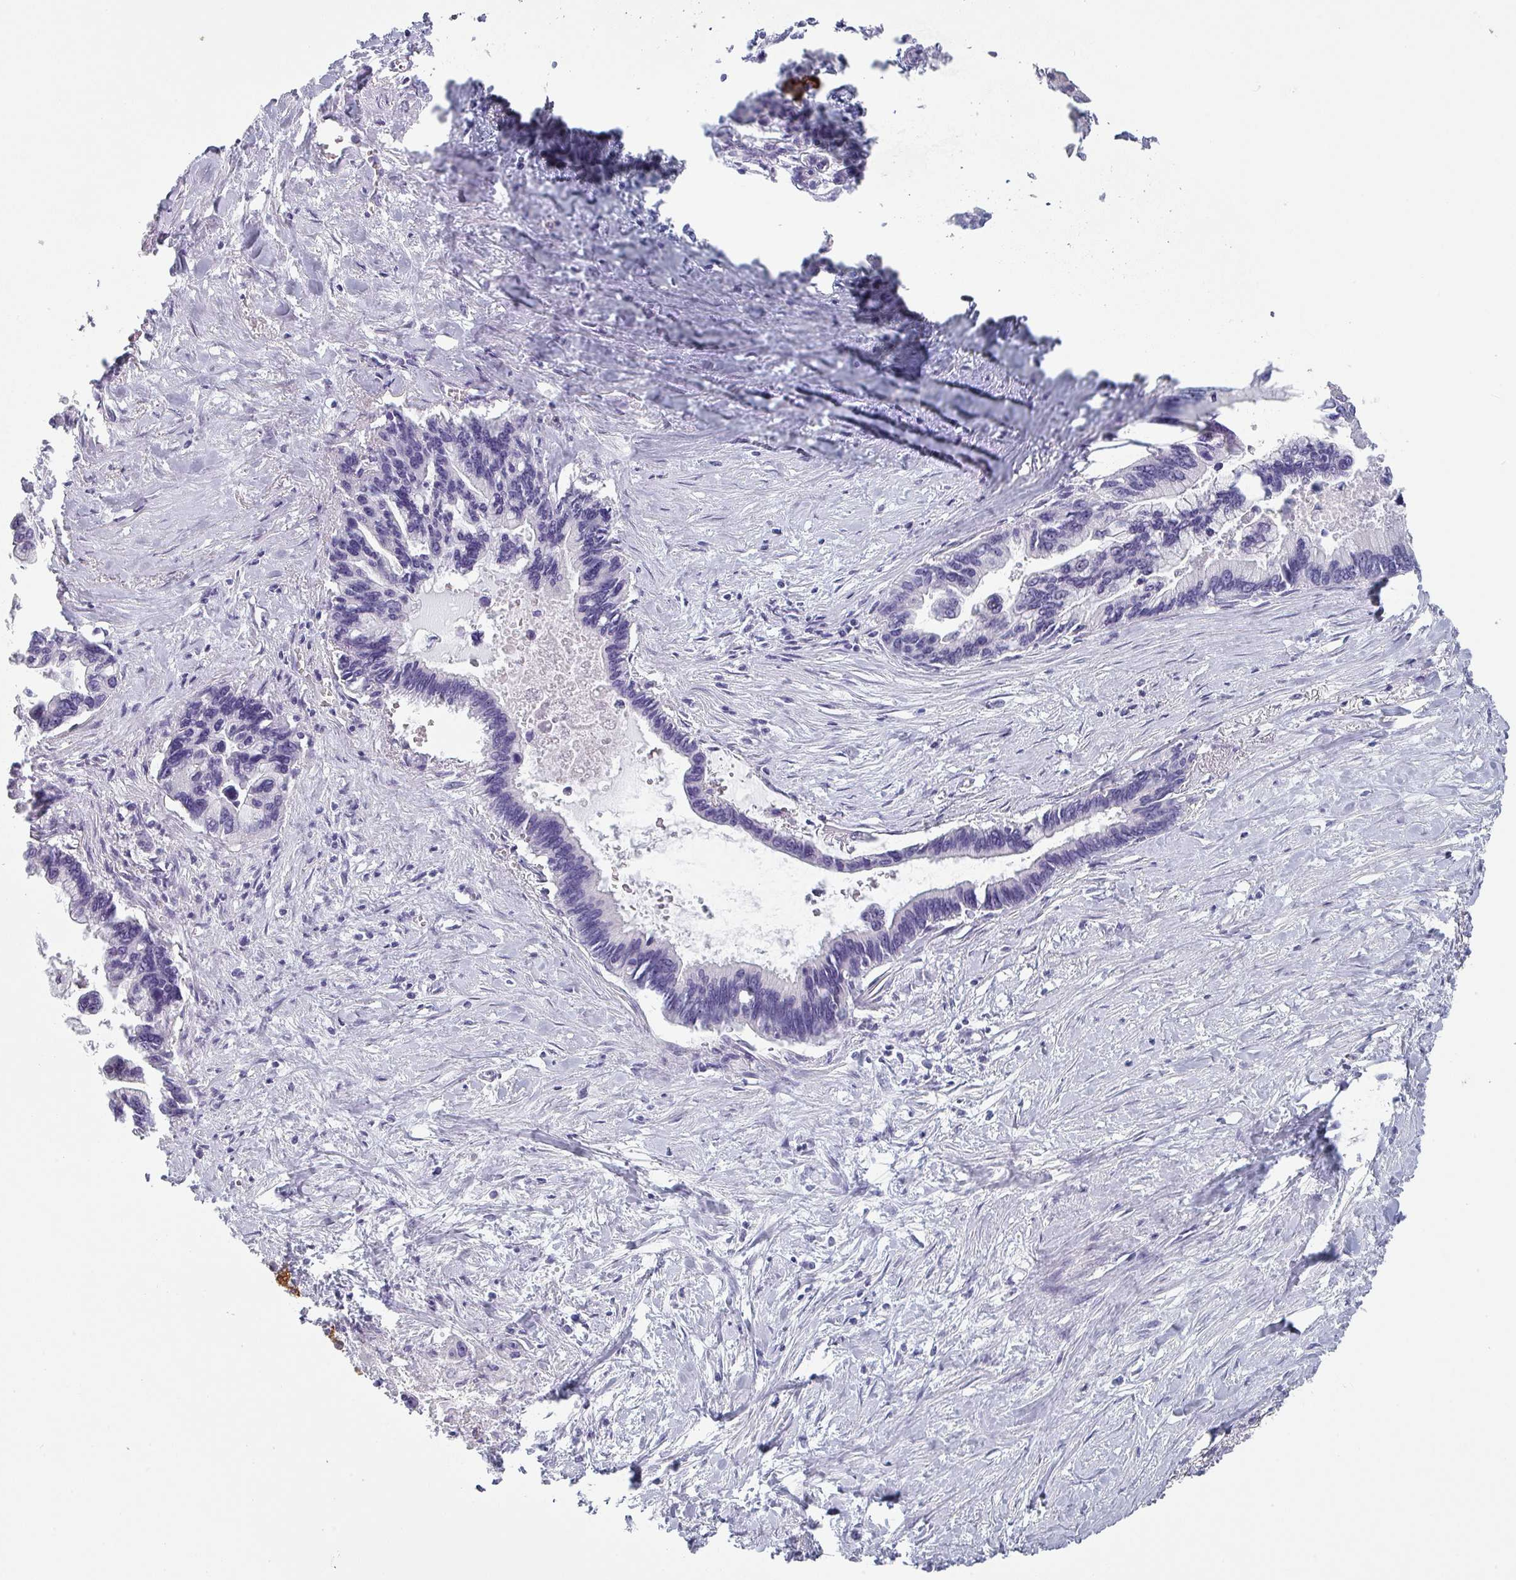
{"staining": {"intensity": "negative", "quantity": "none", "location": "none"}, "tissue": "pancreatic cancer", "cell_type": "Tumor cells", "image_type": "cancer", "snomed": [{"axis": "morphology", "description": "Adenocarcinoma, NOS"}, {"axis": "topography", "description": "Pancreas"}], "caption": "Protein analysis of pancreatic adenocarcinoma displays no significant positivity in tumor cells. Brightfield microscopy of immunohistochemistry (IHC) stained with DAB (3,3'-diaminobenzidine) (brown) and hematoxylin (blue), captured at high magnification.", "gene": "SLC35G2", "patient": {"sex": "female", "age": 83}}